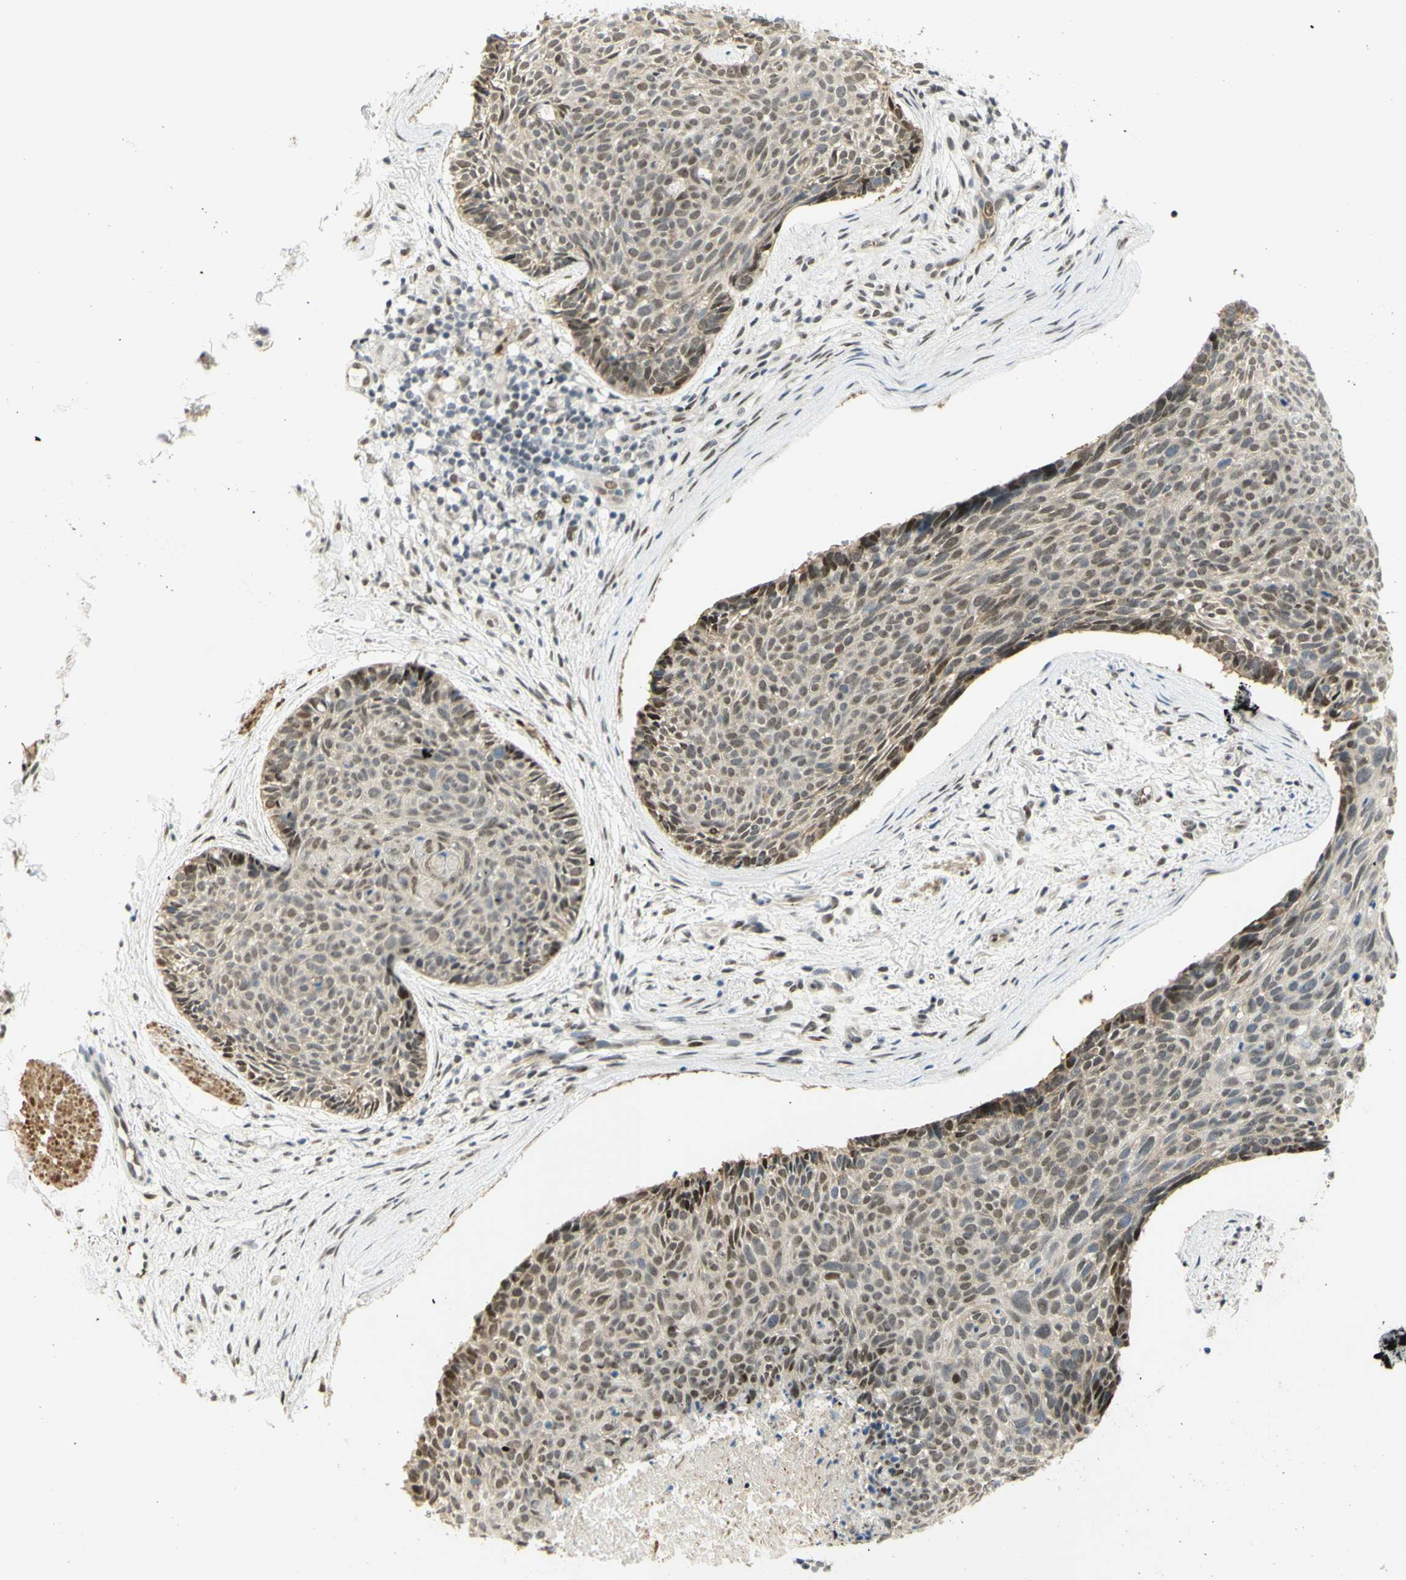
{"staining": {"intensity": "moderate", "quantity": ">75%", "location": "nuclear"}, "tissue": "skin cancer", "cell_type": "Tumor cells", "image_type": "cancer", "snomed": [{"axis": "morphology", "description": "Normal tissue, NOS"}, {"axis": "morphology", "description": "Basal cell carcinoma"}, {"axis": "topography", "description": "Skin"}], "caption": "A high-resolution photomicrograph shows IHC staining of skin cancer (basal cell carcinoma), which exhibits moderate nuclear positivity in about >75% of tumor cells.", "gene": "DDX1", "patient": {"sex": "female", "age": 56}}